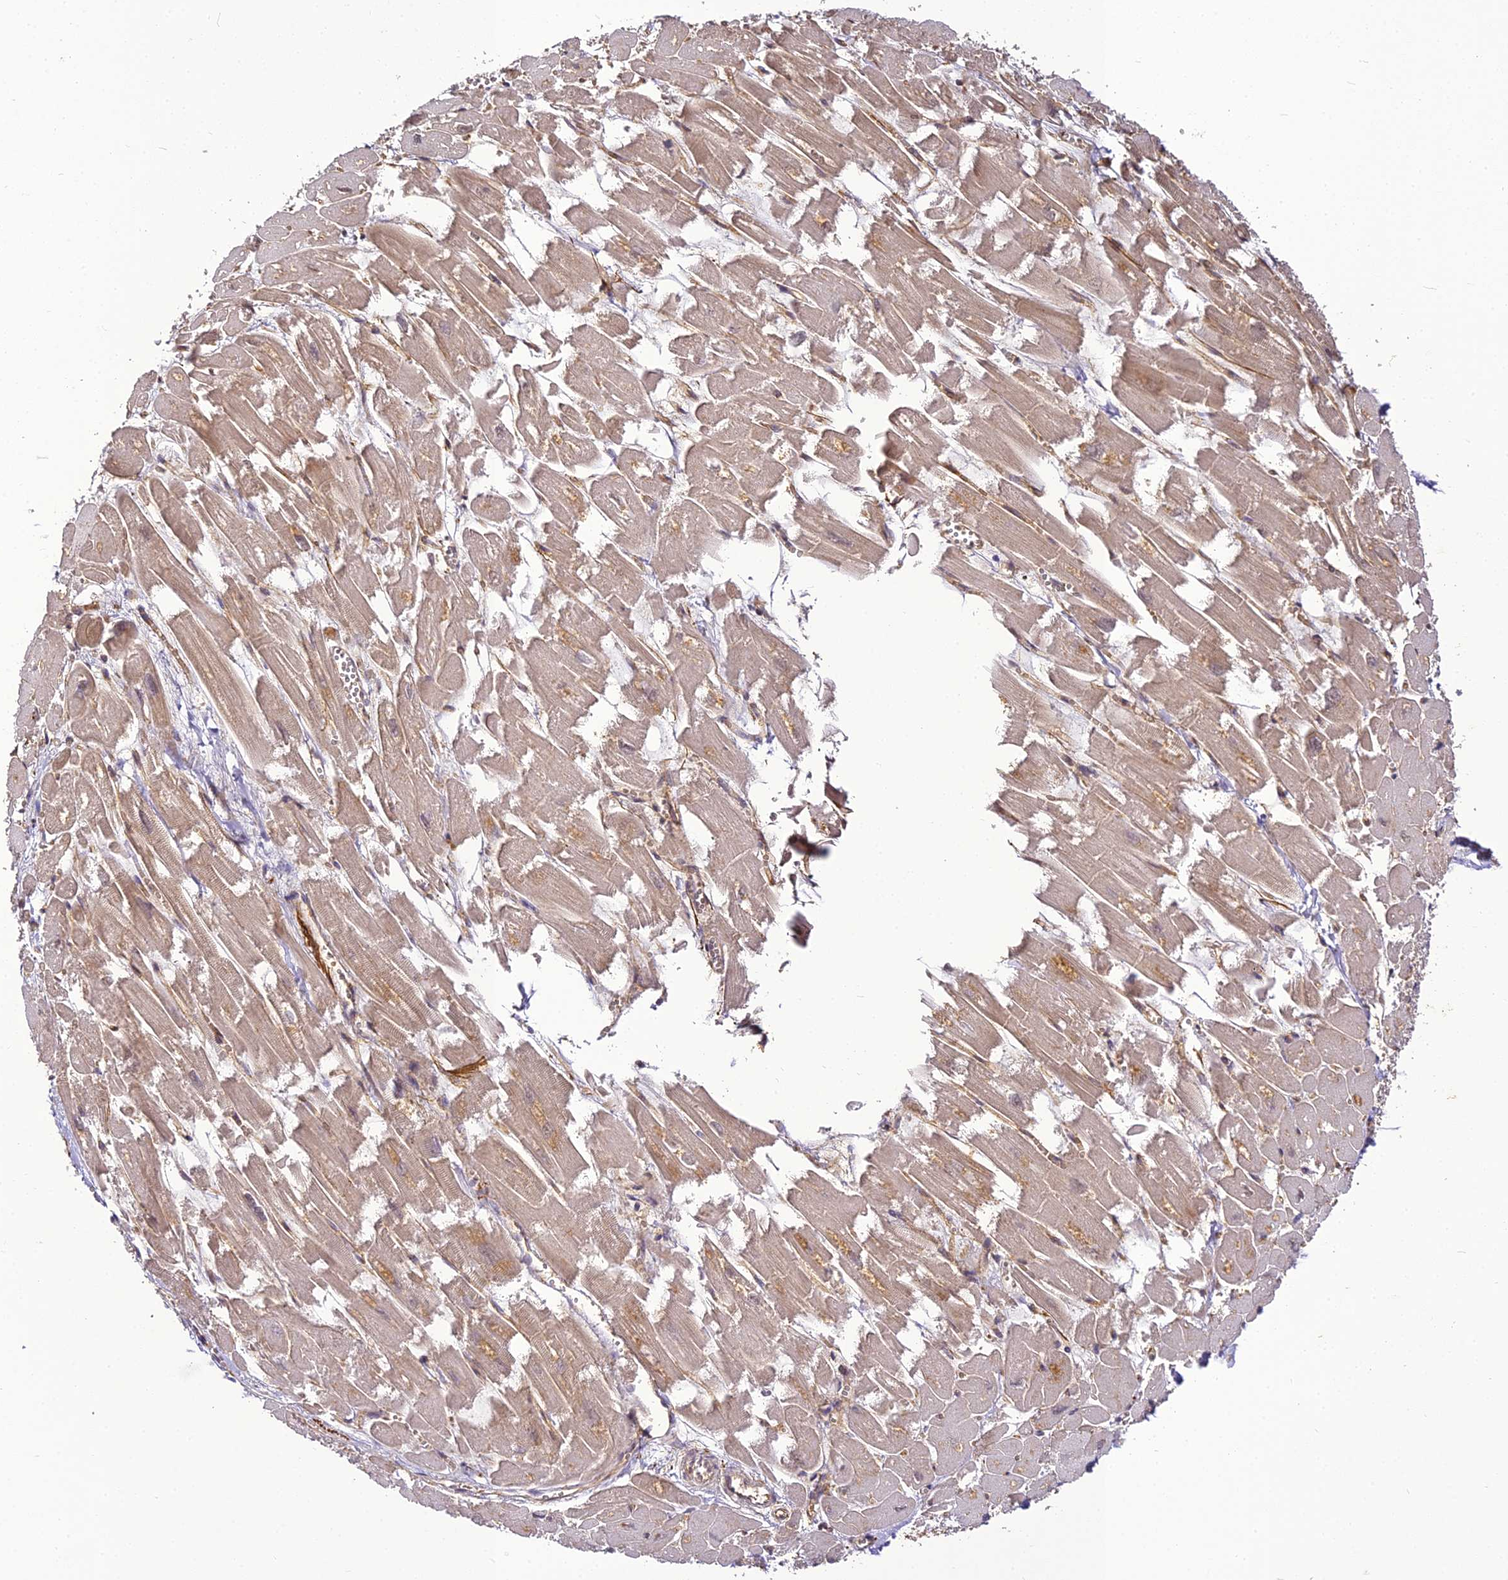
{"staining": {"intensity": "moderate", "quantity": "<25%", "location": "cytoplasmic/membranous"}, "tissue": "heart muscle", "cell_type": "Cardiomyocytes", "image_type": "normal", "snomed": [{"axis": "morphology", "description": "Normal tissue, NOS"}, {"axis": "topography", "description": "Heart"}], "caption": "Brown immunohistochemical staining in normal heart muscle shows moderate cytoplasmic/membranous staining in approximately <25% of cardiomyocytes. The staining was performed using DAB, with brown indicating positive protein expression. Nuclei are stained blue with hematoxylin.", "gene": "BCDIN3D", "patient": {"sex": "male", "age": 54}}